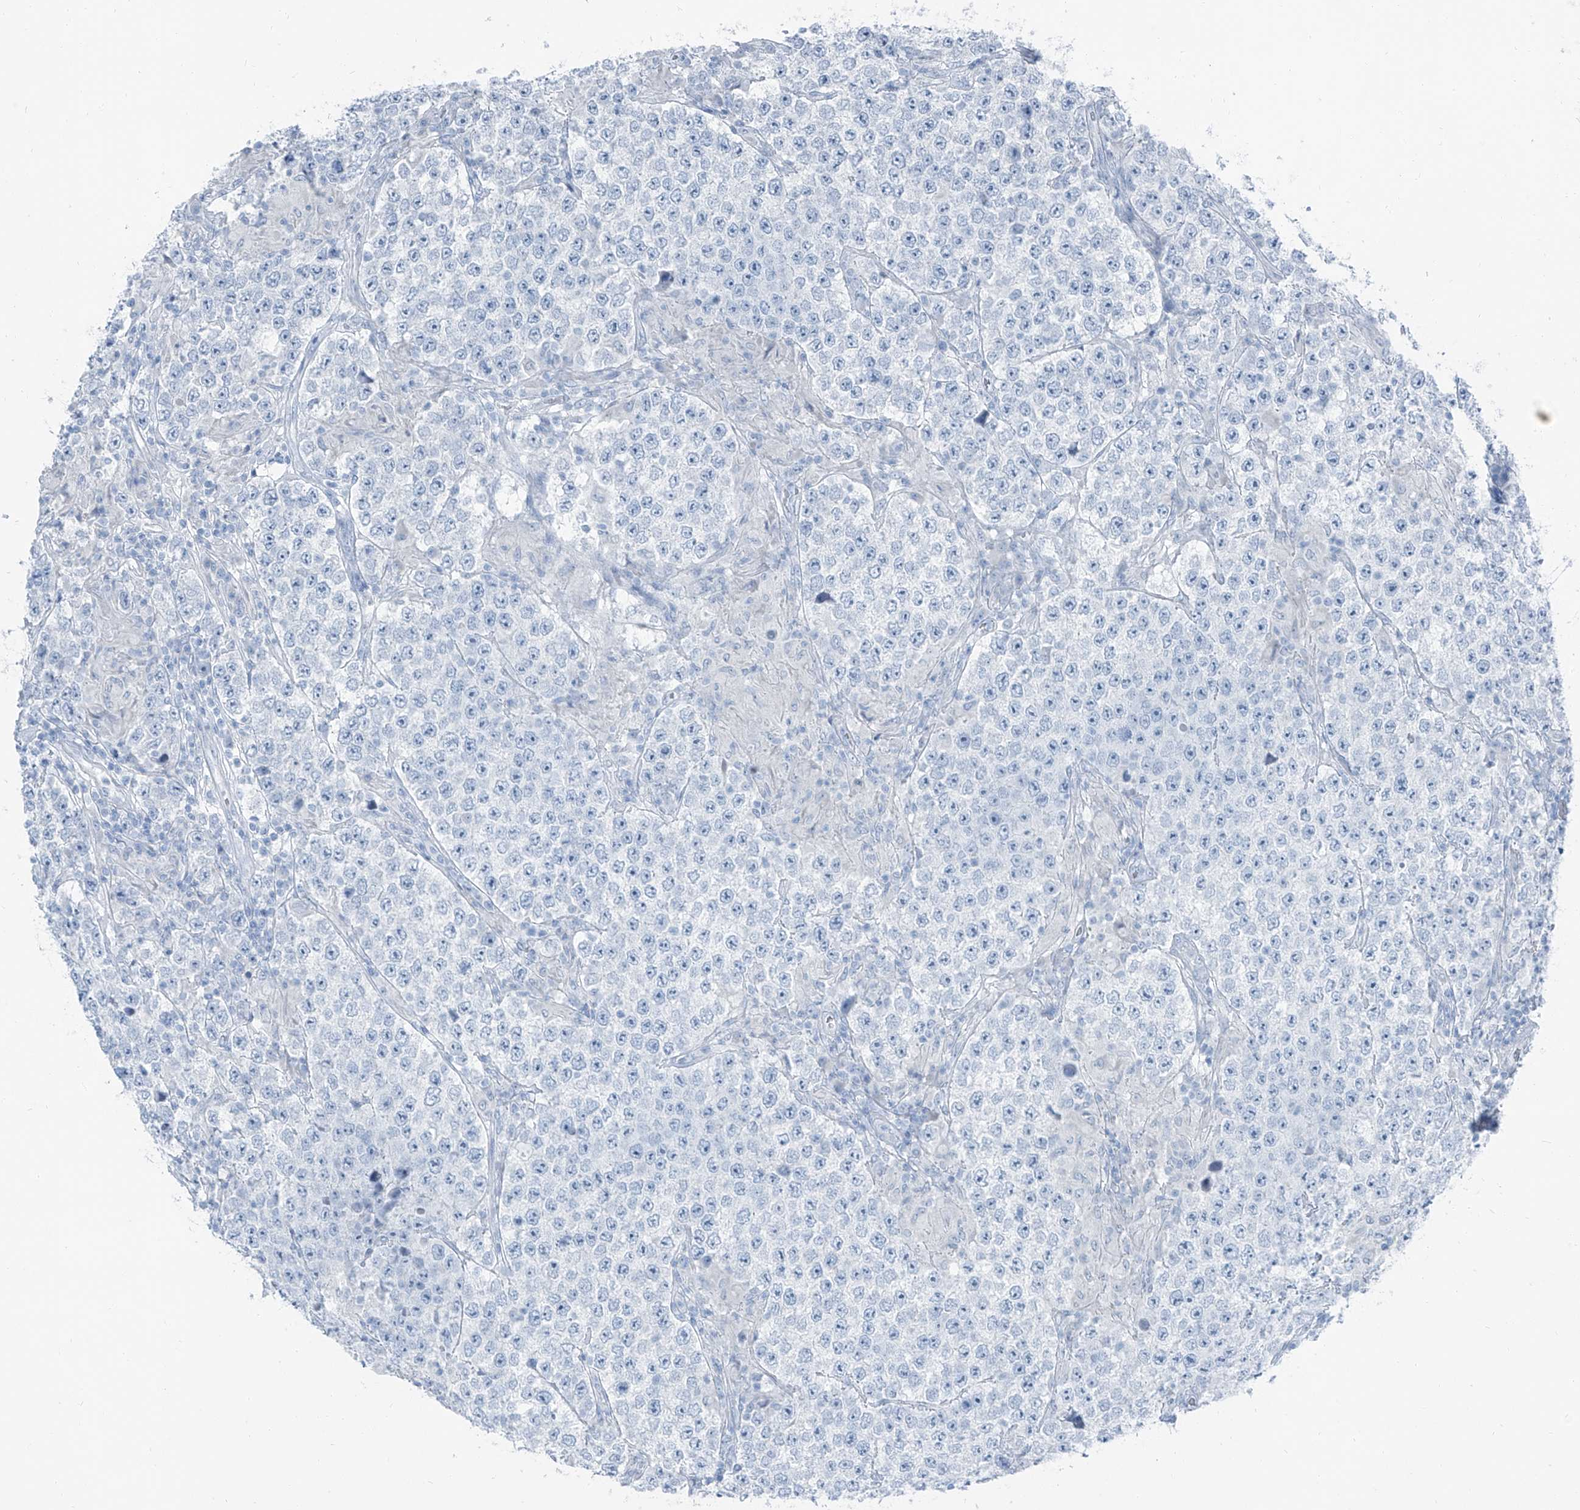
{"staining": {"intensity": "negative", "quantity": "none", "location": "none"}, "tissue": "testis cancer", "cell_type": "Tumor cells", "image_type": "cancer", "snomed": [{"axis": "morphology", "description": "Normal tissue, NOS"}, {"axis": "morphology", "description": "Urothelial carcinoma, High grade"}, {"axis": "morphology", "description": "Seminoma, NOS"}, {"axis": "morphology", "description": "Carcinoma, Embryonal, NOS"}, {"axis": "topography", "description": "Urinary bladder"}, {"axis": "topography", "description": "Testis"}], "caption": "This is an immunohistochemistry micrograph of human testis embryonal carcinoma. There is no staining in tumor cells.", "gene": "RGN", "patient": {"sex": "male", "age": 41}}